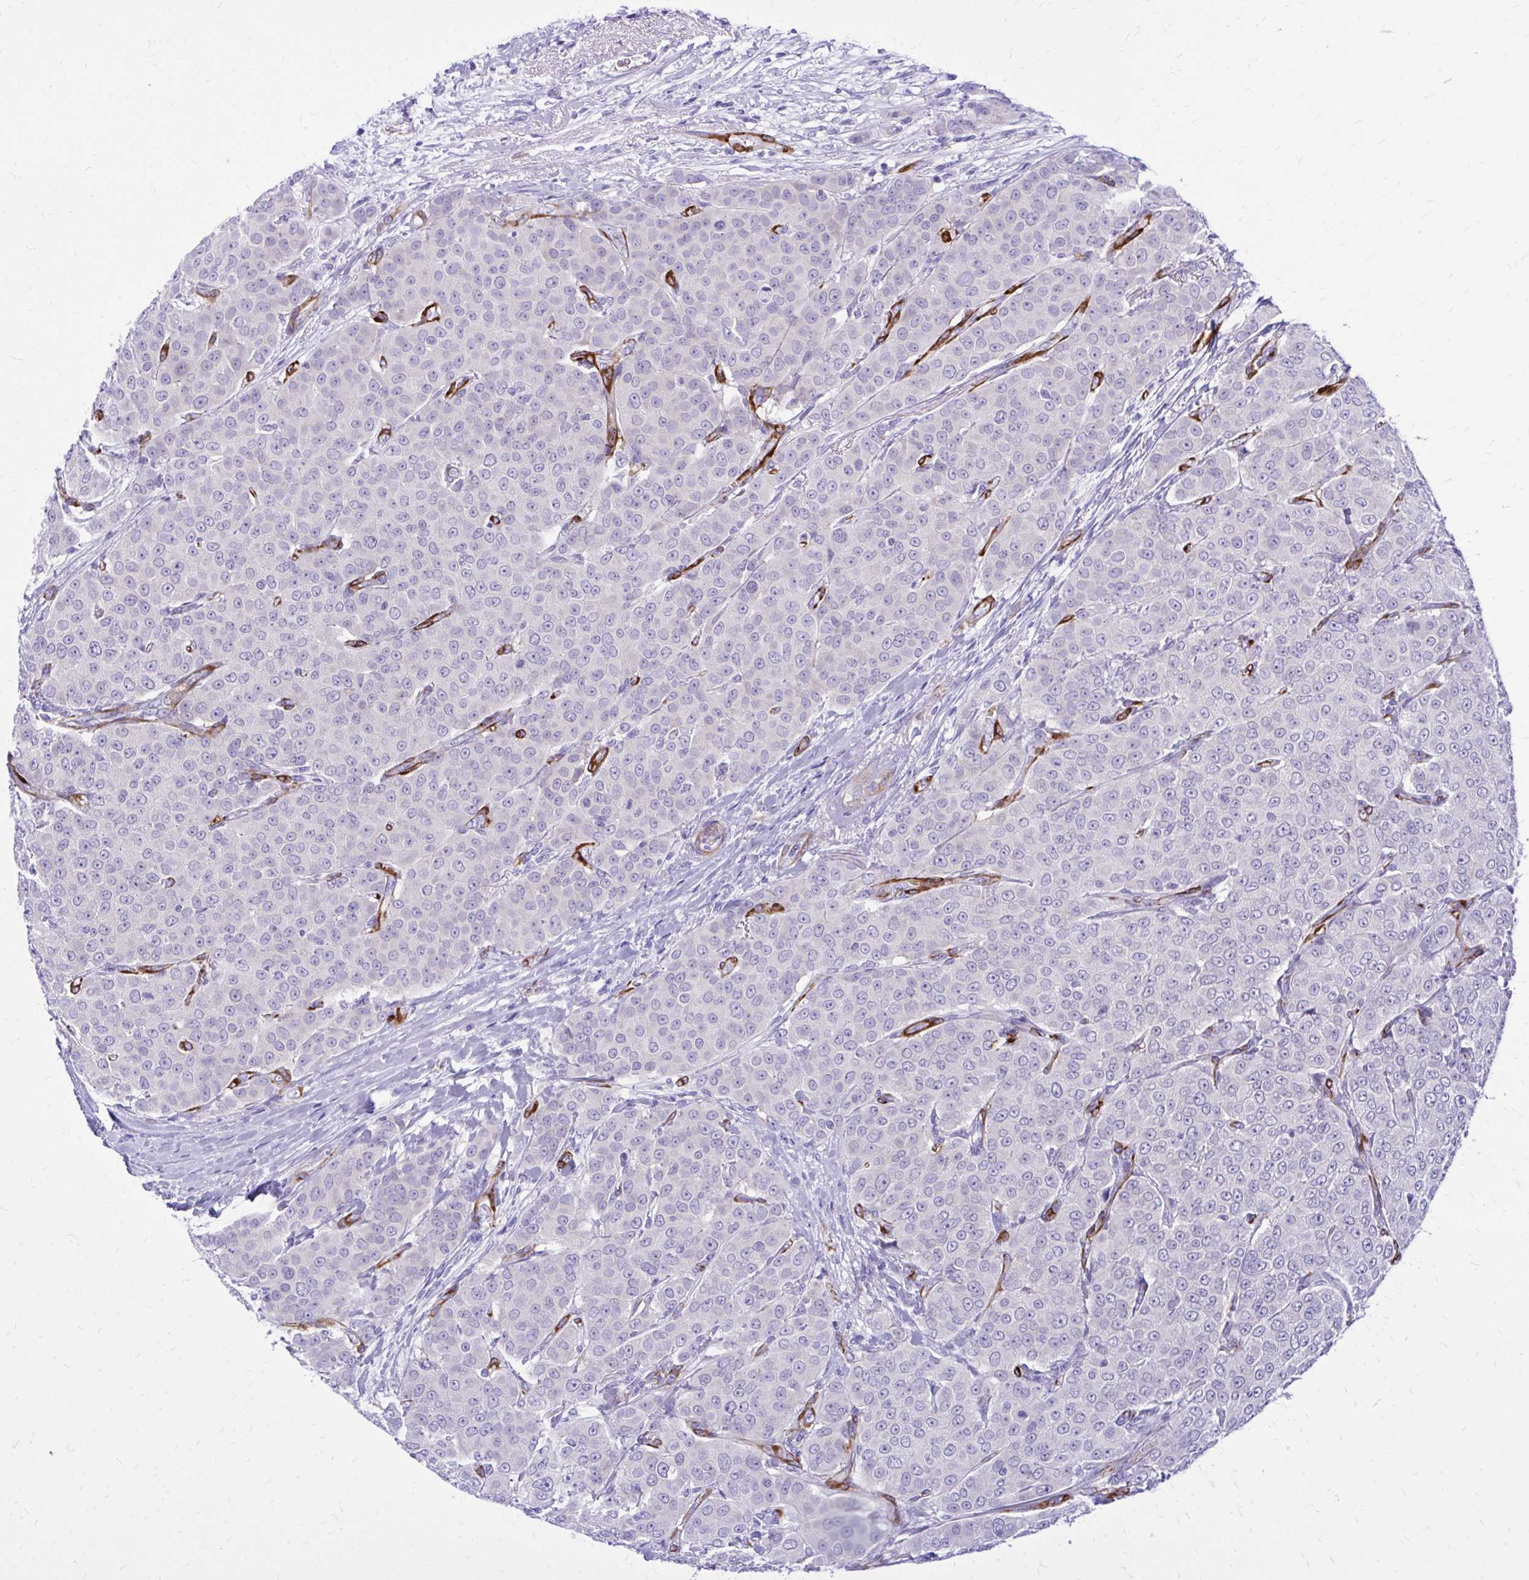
{"staining": {"intensity": "negative", "quantity": "none", "location": "none"}, "tissue": "breast cancer", "cell_type": "Tumor cells", "image_type": "cancer", "snomed": [{"axis": "morphology", "description": "Duct carcinoma"}, {"axis": "topography", "description": "Breast"}], "caption": "Image shows no protein staining in tumor cells of invasive ductal carcinoma (breast) tissue. (DAB immunohistochemistry (IHC) with hematoxylin counter stain).", "gene": "EPB41L1", "patient": {"sex": "female", "age": 91}}